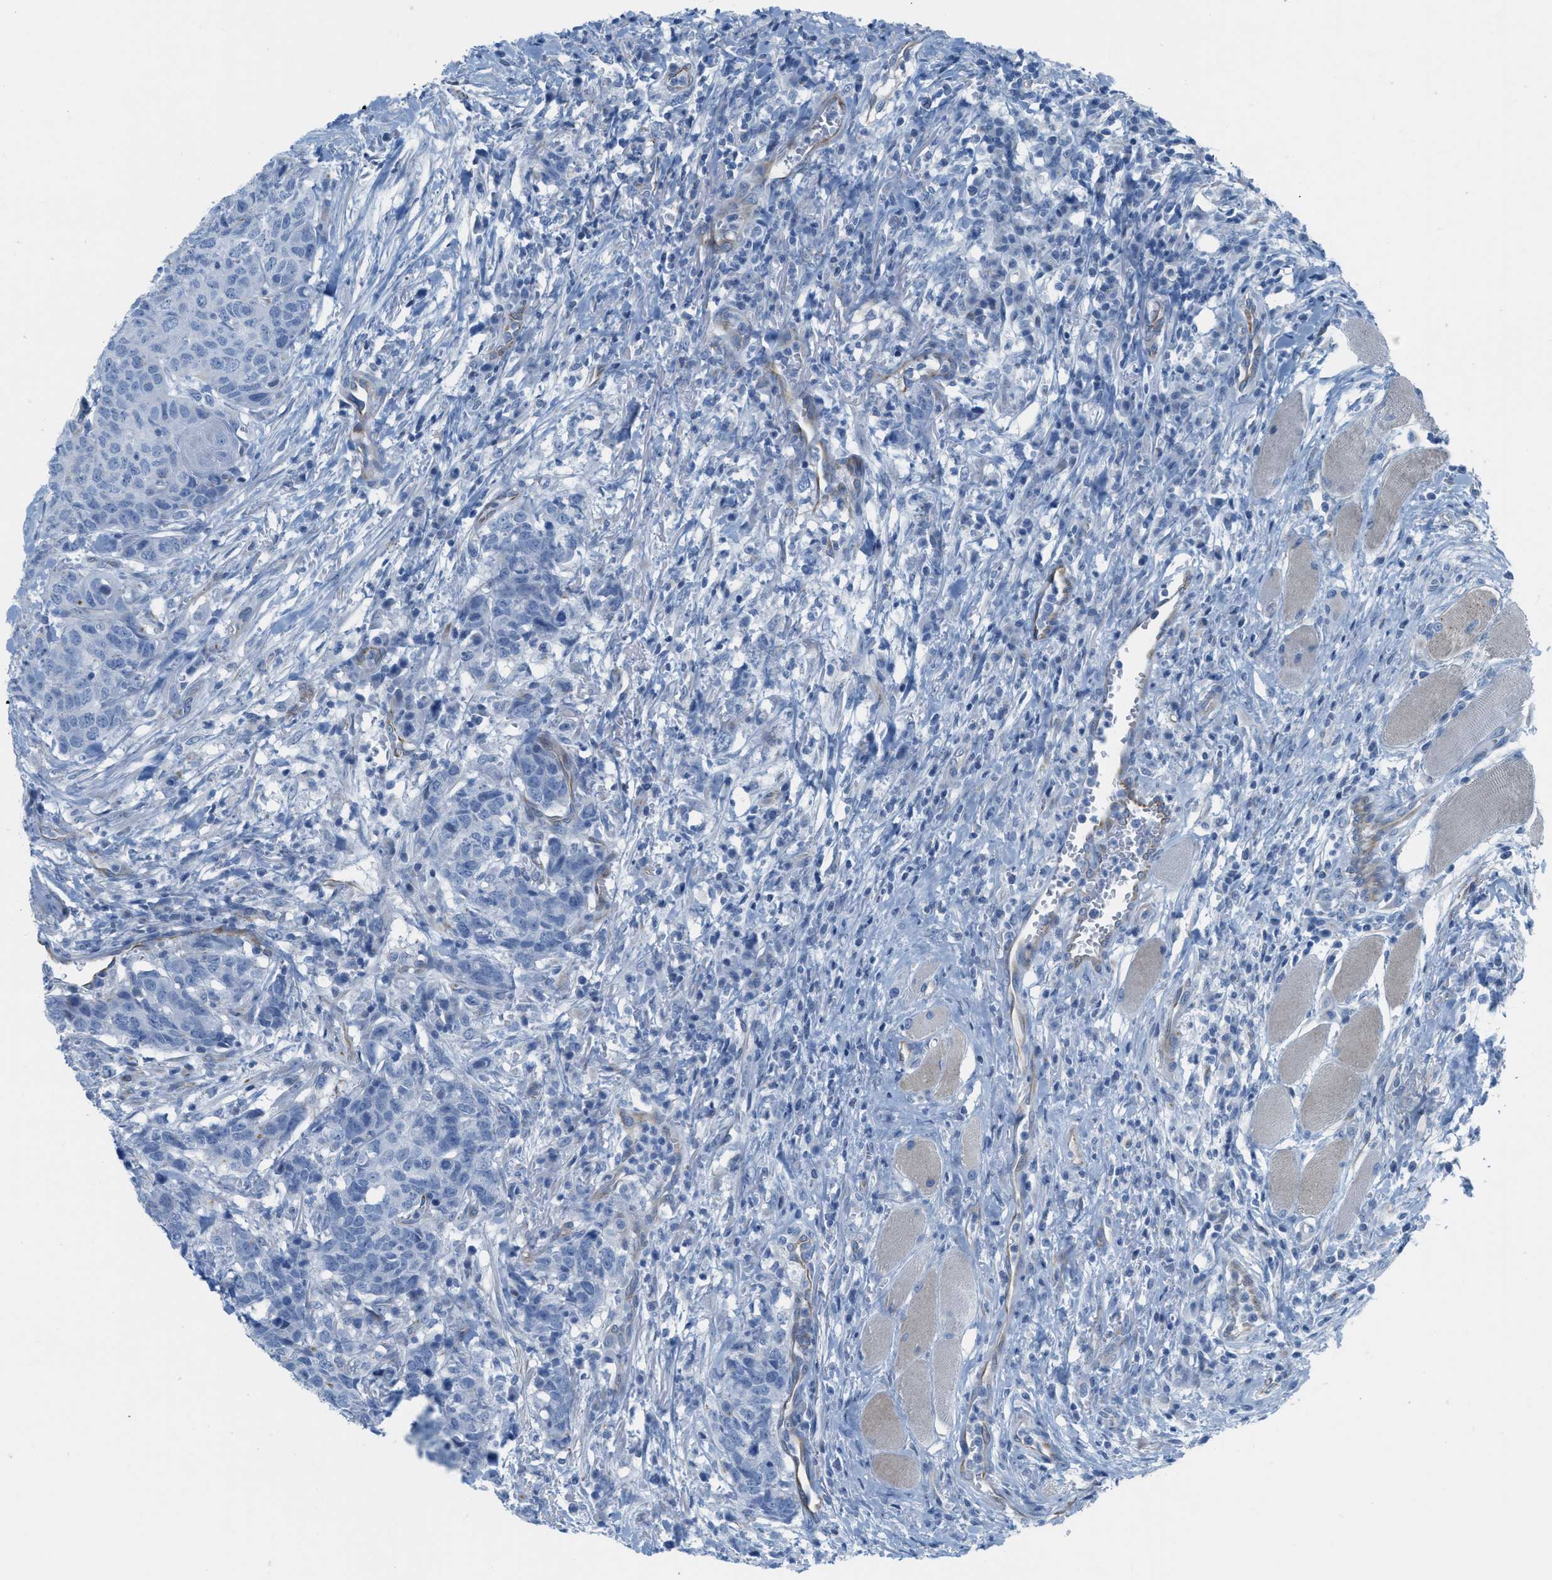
{"staining": {"intensity": "negative", "quantity": "none", "location": "none"}, "tissue": "head and neck cancer", "cell_type": "Tumor cells", "image_type": "cancer", "snomed": [{"axis": "morphology", "description": "Squamous cell carcinoma, NOS"}, {"axis": "topography", "description": "Head-Neck"}], "caption": "An image of head and neck squamous cell carcinoma stained for a protein exhibits no brown staining in tumor cells.", "gene": "SLC12A1", "patient": {"sex": "male", "age": 66}}